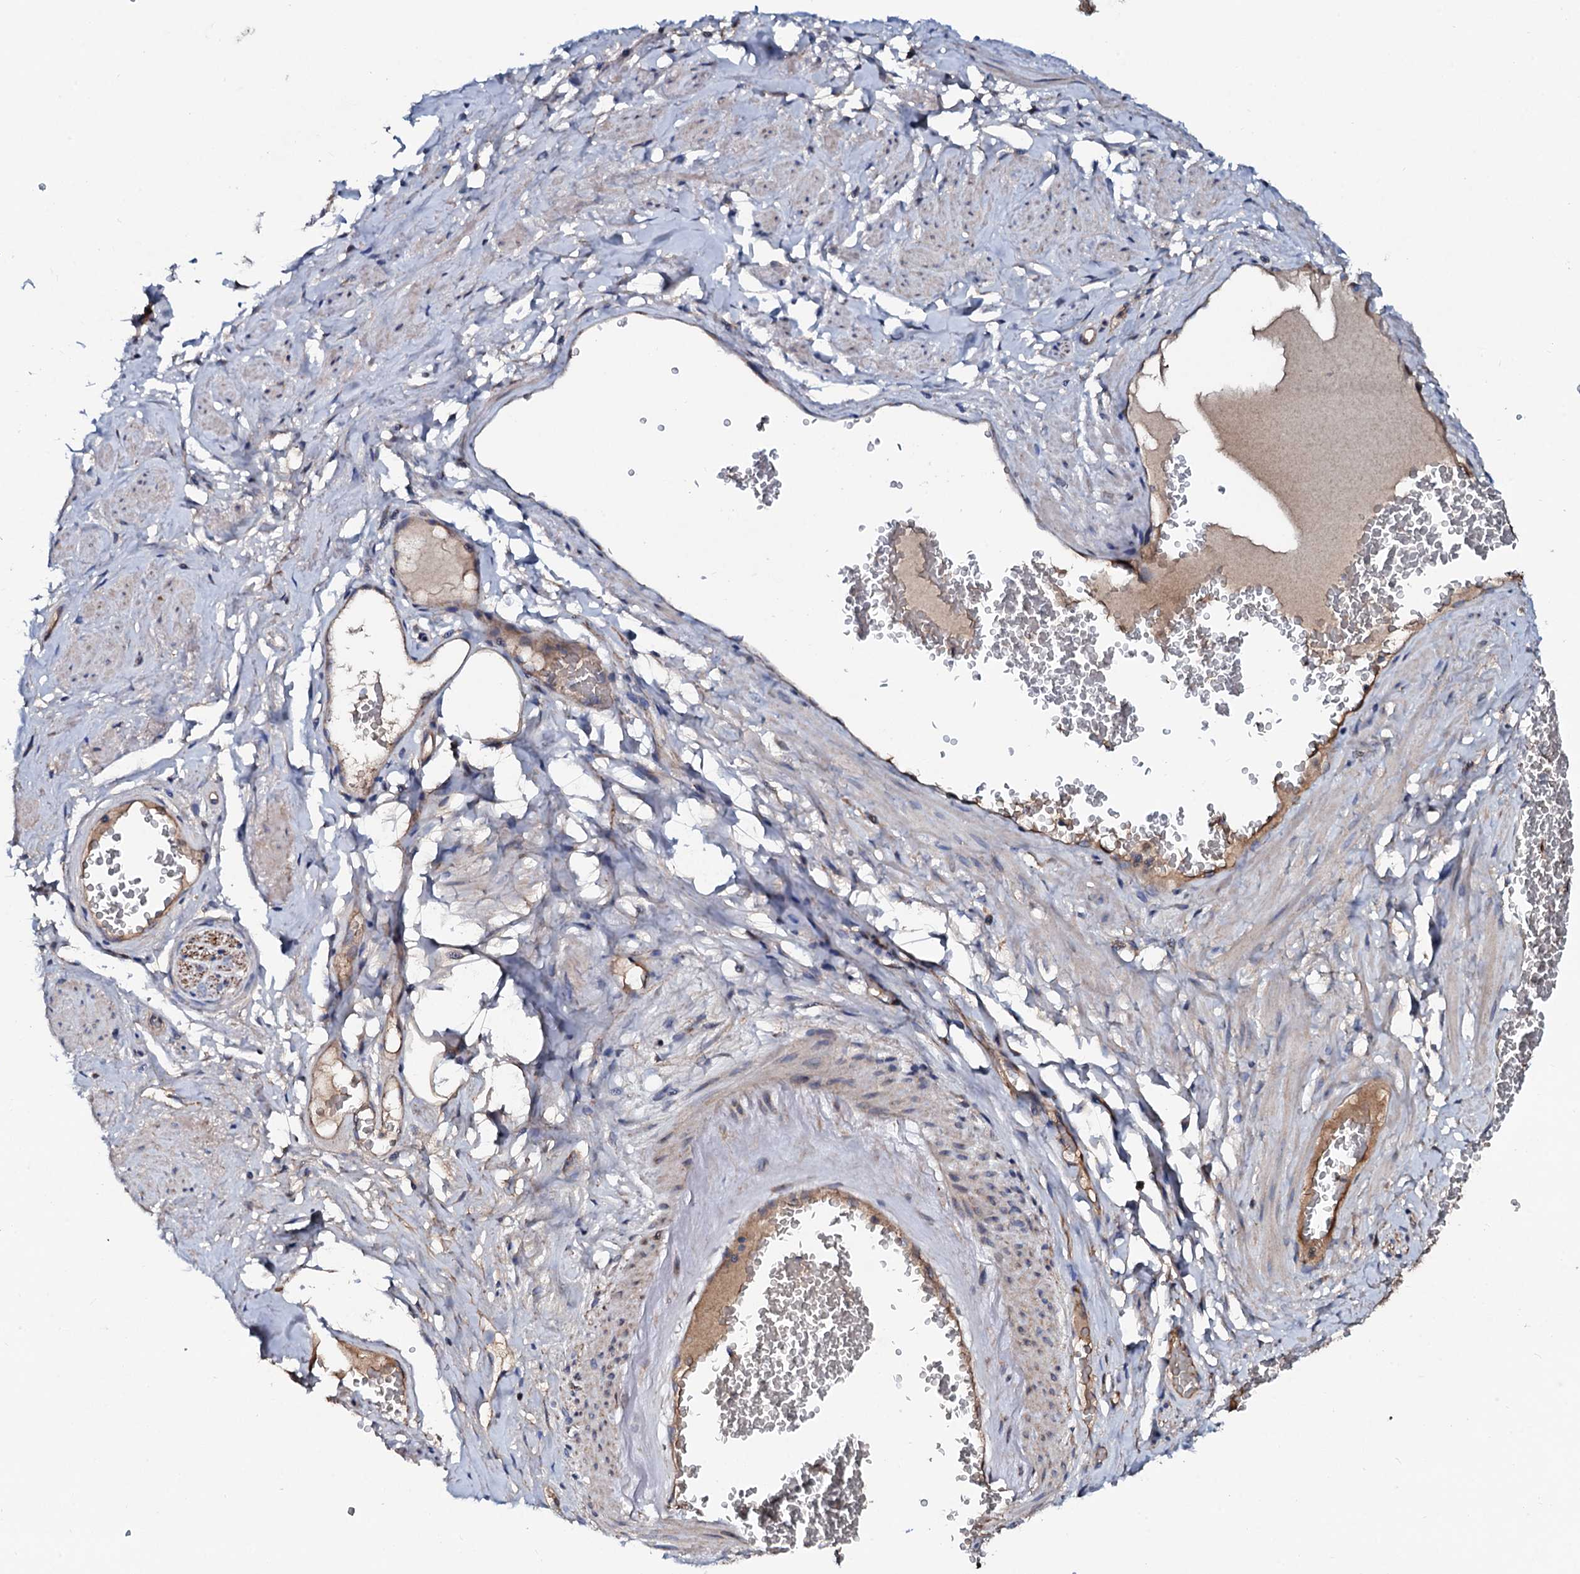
{"staining": {"intensity": "negative", "quantity": "none", "location": "none"}, "tissue": "adipose tissue", "cell_type": "Adipocytes", "image_type": "normal", "snomed": [{"axis": "morphology", "description": "Normal tissue, NOS"}, {"axis": "morphology", "description": "Adenocarcinoma, NOS"}, {"axis": "topography", "description": "Rectum"}, {"axis": "topography", "description": "Vagina"}, {"axis": "topography", "description": "Peripheral nerve tissue"}], "caption": "IHC image of benign adipose tissue: adipose tissue stained with DAB exhibits no significant protein staining in adipocytes. (Immunohistochemistry, brightfield microscopy, high magnification).", "gene": "PPP1R3D", "patient": {"sex": "female", "age": 71}}